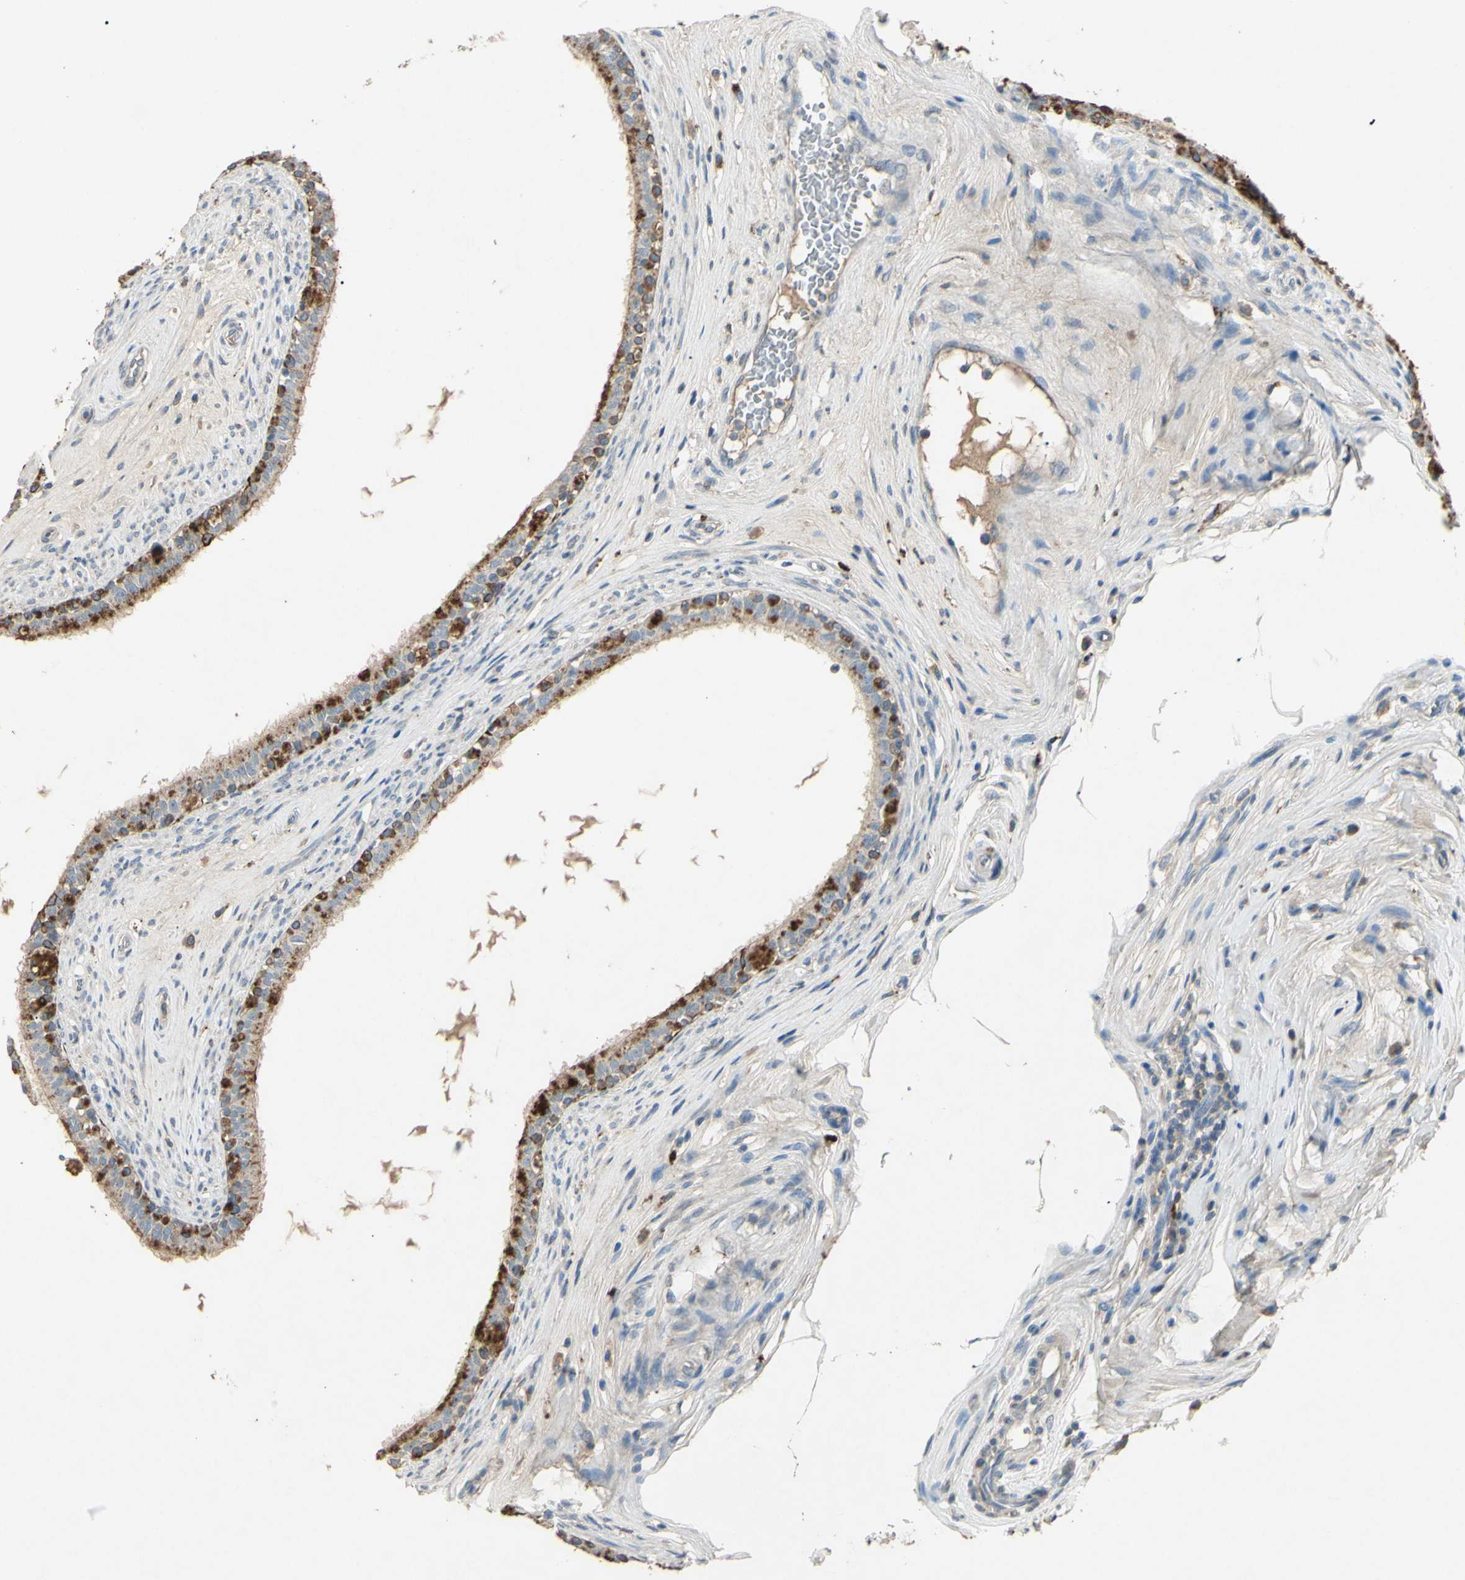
{"staining": {"intensity": "strong", "quantity": "25%-75%", "location": "cytoplasmic/membranous"}, "tissue": "epididymis", "cell_type": "Glandular cells", "image_type": "normal", "snomed": [{"axis": "morphology", "description": "Normal tissue, NOS"}, {"axis": "morphology", "description": "Inflammation, NOS"}, {"axis": "topography", "description": "Epididymis"}], "caption": "DAB (3,3'-diaminobenzidine) immunohistochemical staining of benign human epididymis shows strong cytoplasmic/membranous protein expression in about 25%-75% of glandular cells. (IHC, brightfield microscopy, high magnification).", "gene": "TIMM21", "patient": {"sex": "male", "age": 84}}